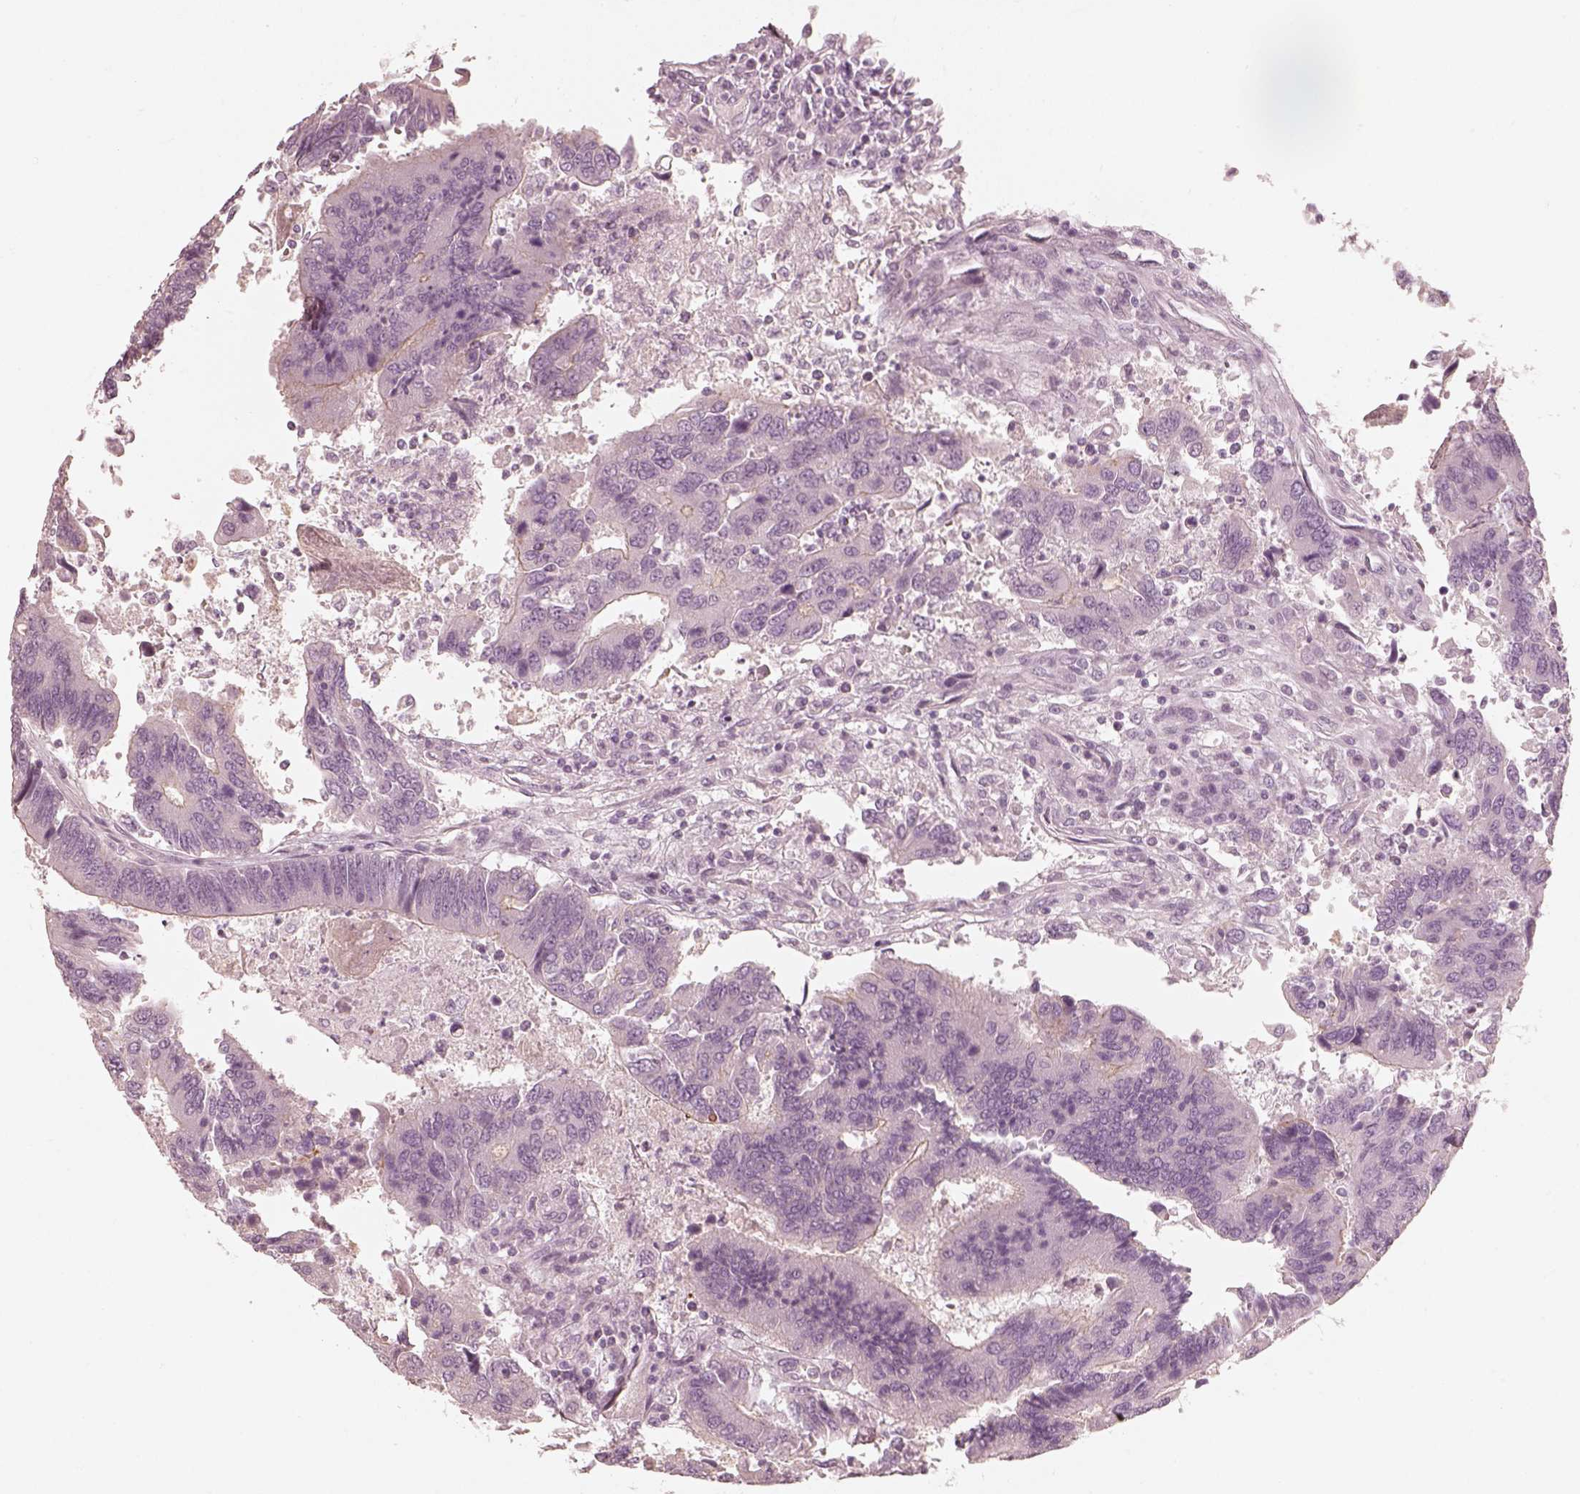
{"staining": {"intensity": "negative", "quantity": "none", "location": "none"}, "tissue": "colorectal cancer", "cell_type": "Tumor cells", "image_type": "cancer", "snomed": [{"axis": "morphology", "description": "Adenocarcinoma, NOS"}, {"axis": "topography", "description": "Colon"}], "caption": "A high-resolution photomicrograph shows immunohistochemistry staining of adenocarcinoma (colorectal), which exhibits no significant positivity in tumor cells.", "gene": "SPATA24", "patient": {"sex": "female", "age": 67}}